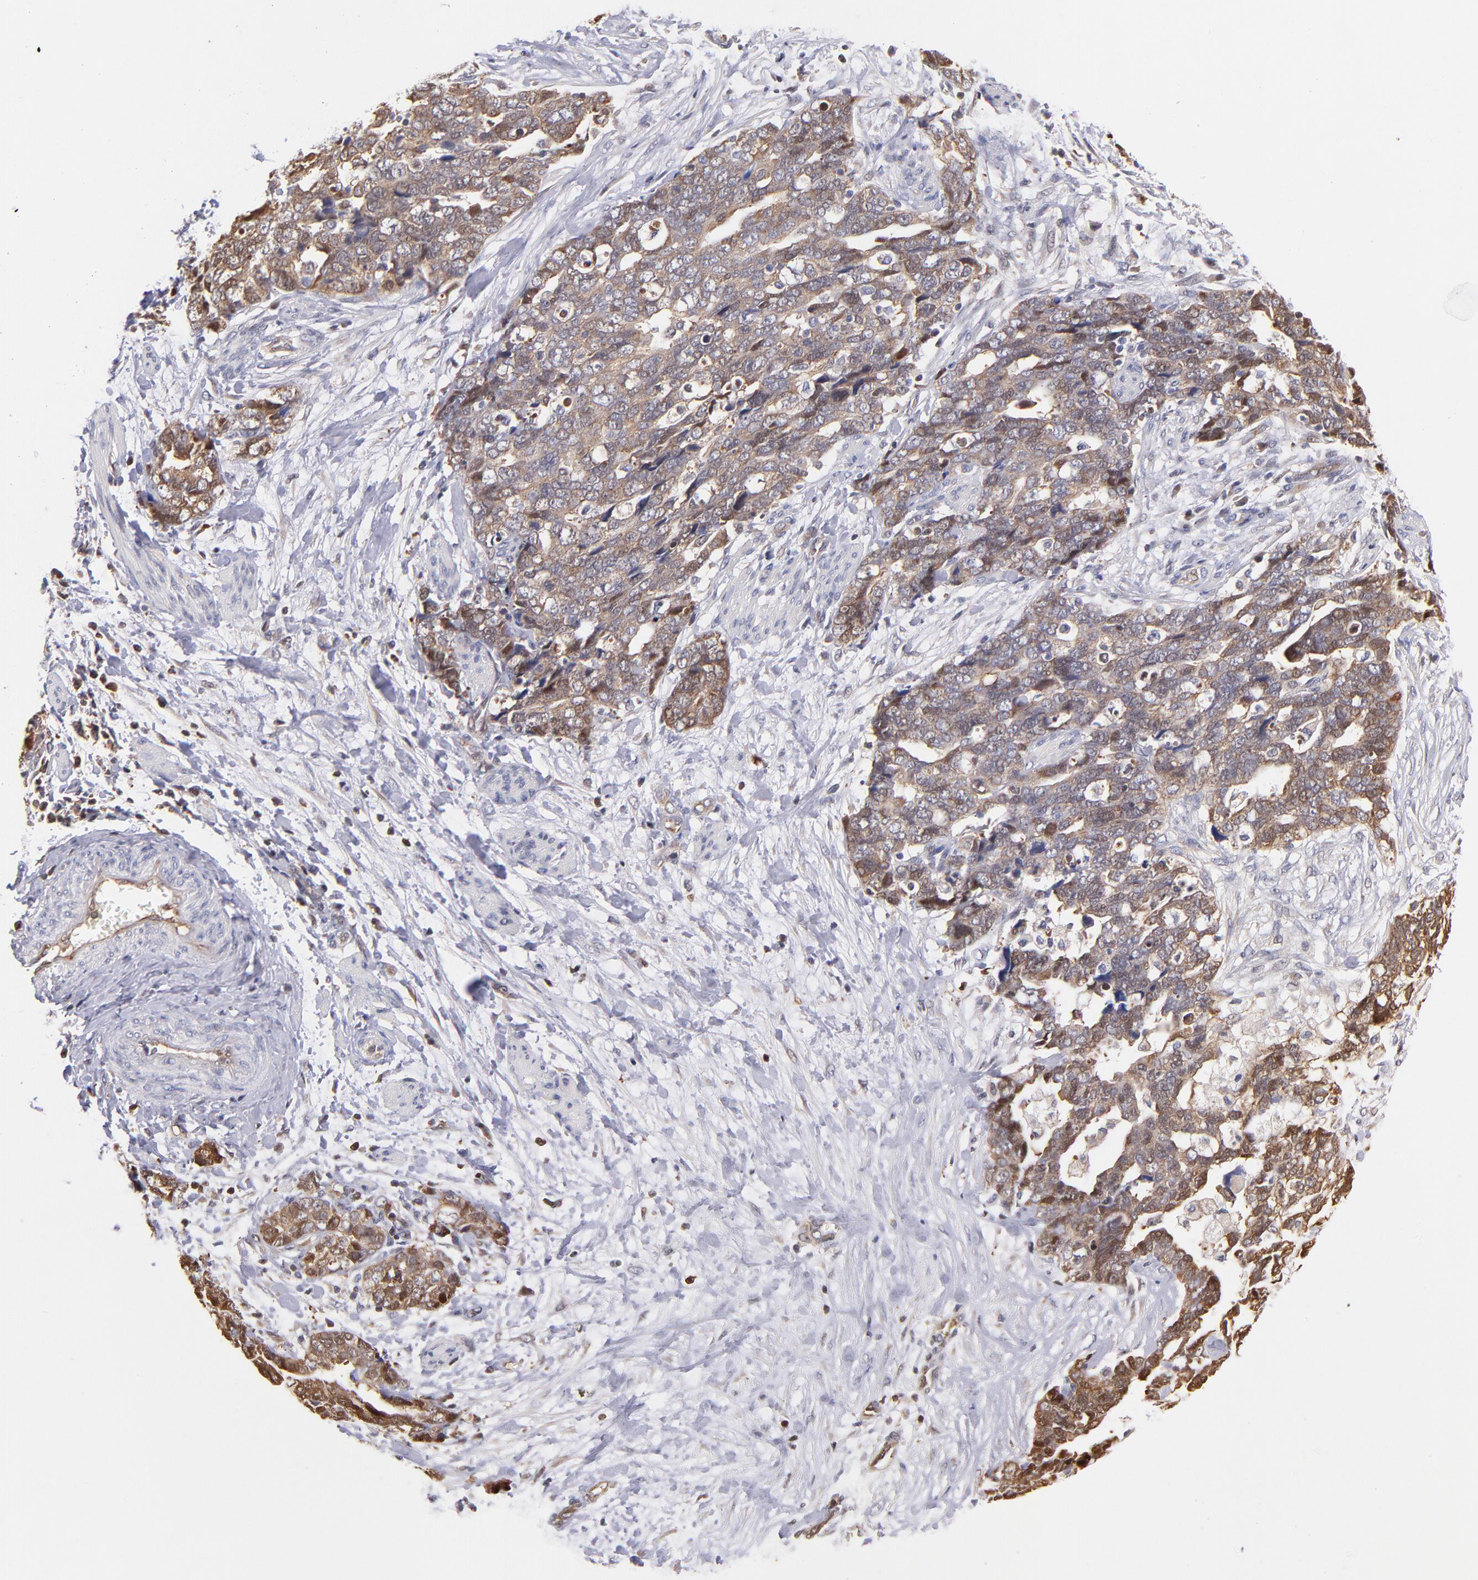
{"staining": {"intensity": "moderate", "quantity": ">75%", "location": "cytoplasmic/membranous"}, "tissue": "ovarian cancer", "cell_type": "Tumor cells", "image_type": "cancer", "snomed": [{"axis": "morphology", "description": "Normal tissue, NOS"}, {"axis": "morphology", "description": "Cystadenocarcinoma, serous, NOS"}, {"axis": "topography", "description": "Fallopian tube"}, {"axis": "topography", "description": "Ovary"}], "caption": "Ovarian cancer stained with a protein marker displays moderate staining in tumor cells.", "gene": "YWHAB", "patient": {"sex": "female", "age": 56}}